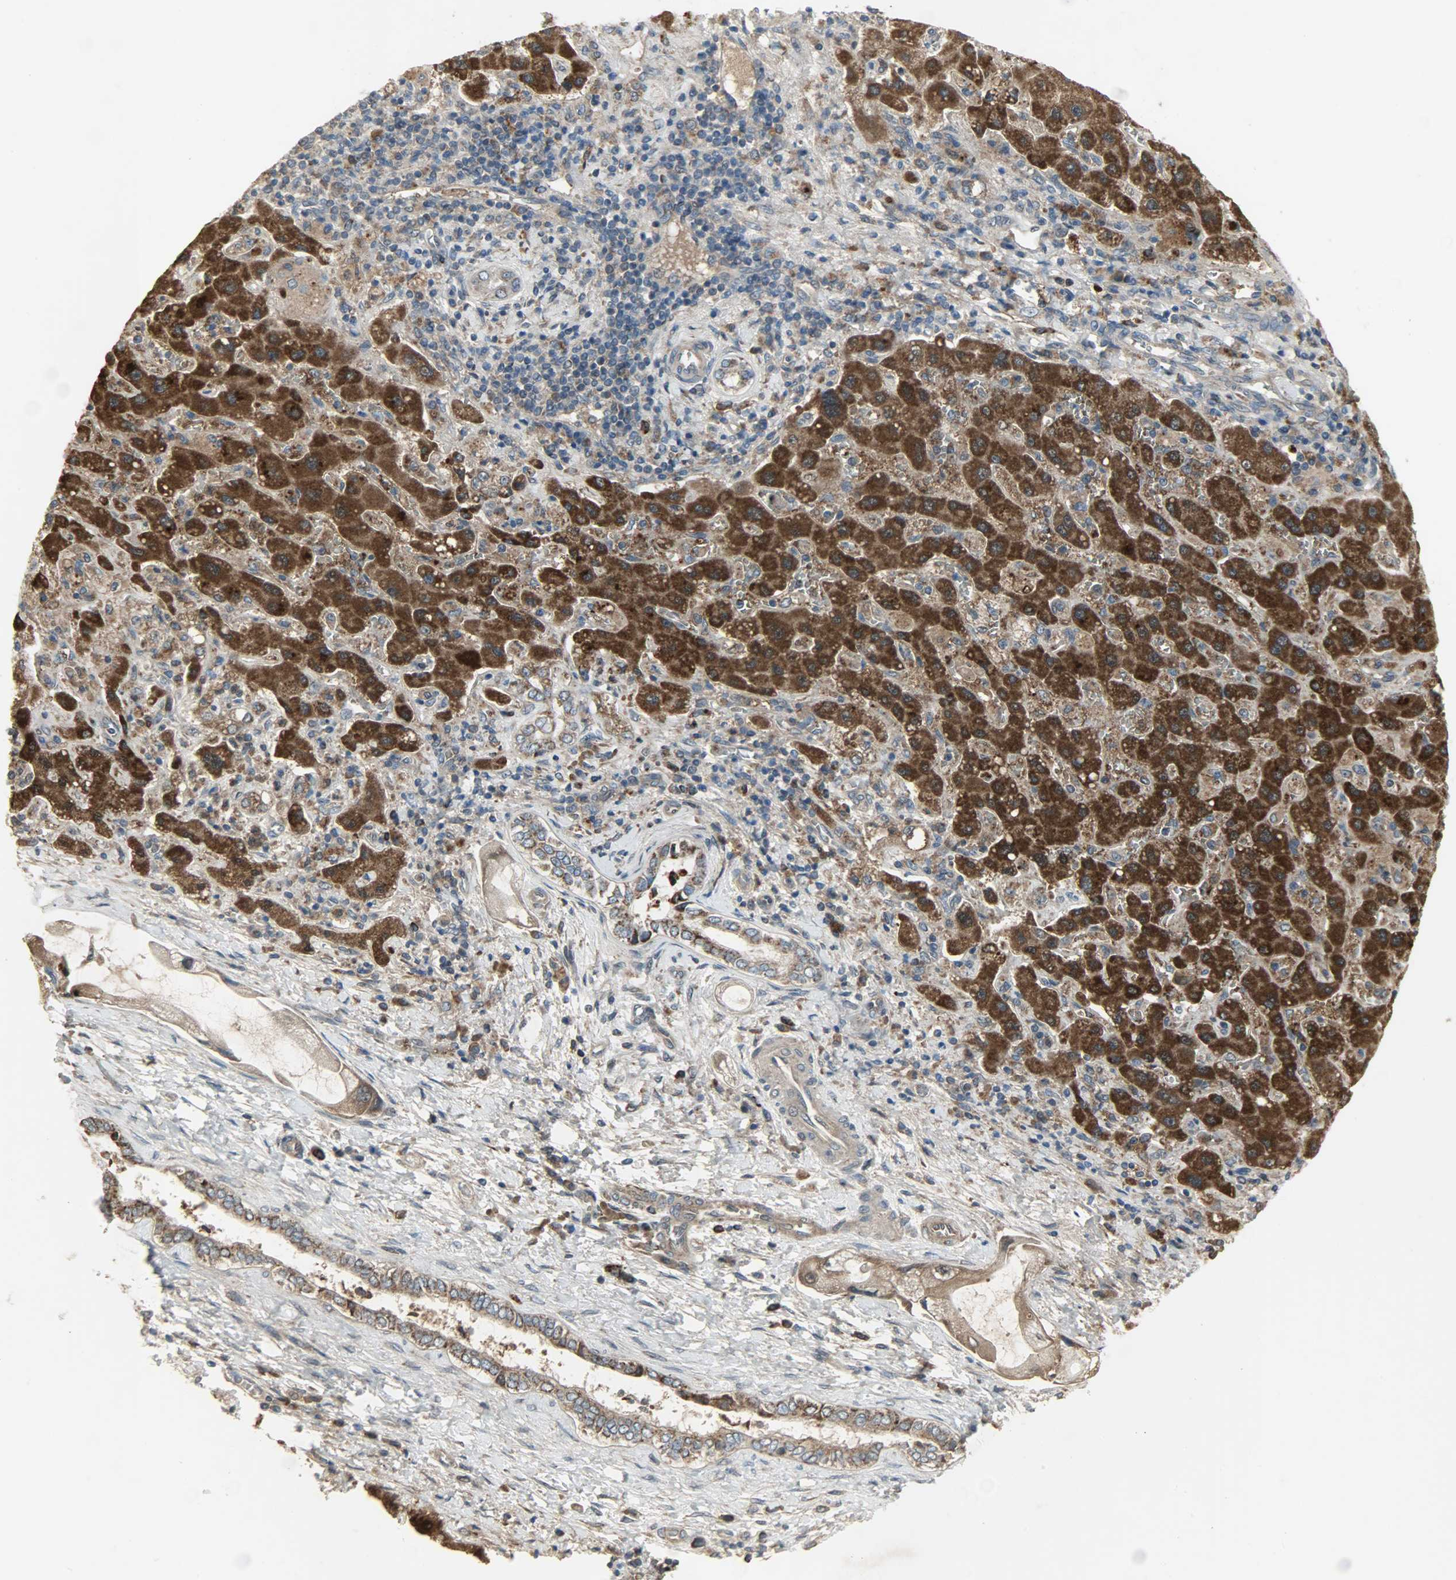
{"staining": {"intensity": "strong", "quantity": ">75%", "location": "cytoplasmic/membranous"}, "tissue": "liver cancer", "cell_type": "Tumor cells", "image_type": "cancer", "snomed": [{"axis": "morphology", "description": "Cholangiocarcinoma"}, {"axis": "topography", "description": "Liver"}], "caption": "Protein expression analysis of cholangiocarcinoma (liver) shows strong cytoplasmic/membranous expression in about >75% of tumor cells.", "gene": "AMT", "patient": {"sex": "male", "age": 50}}